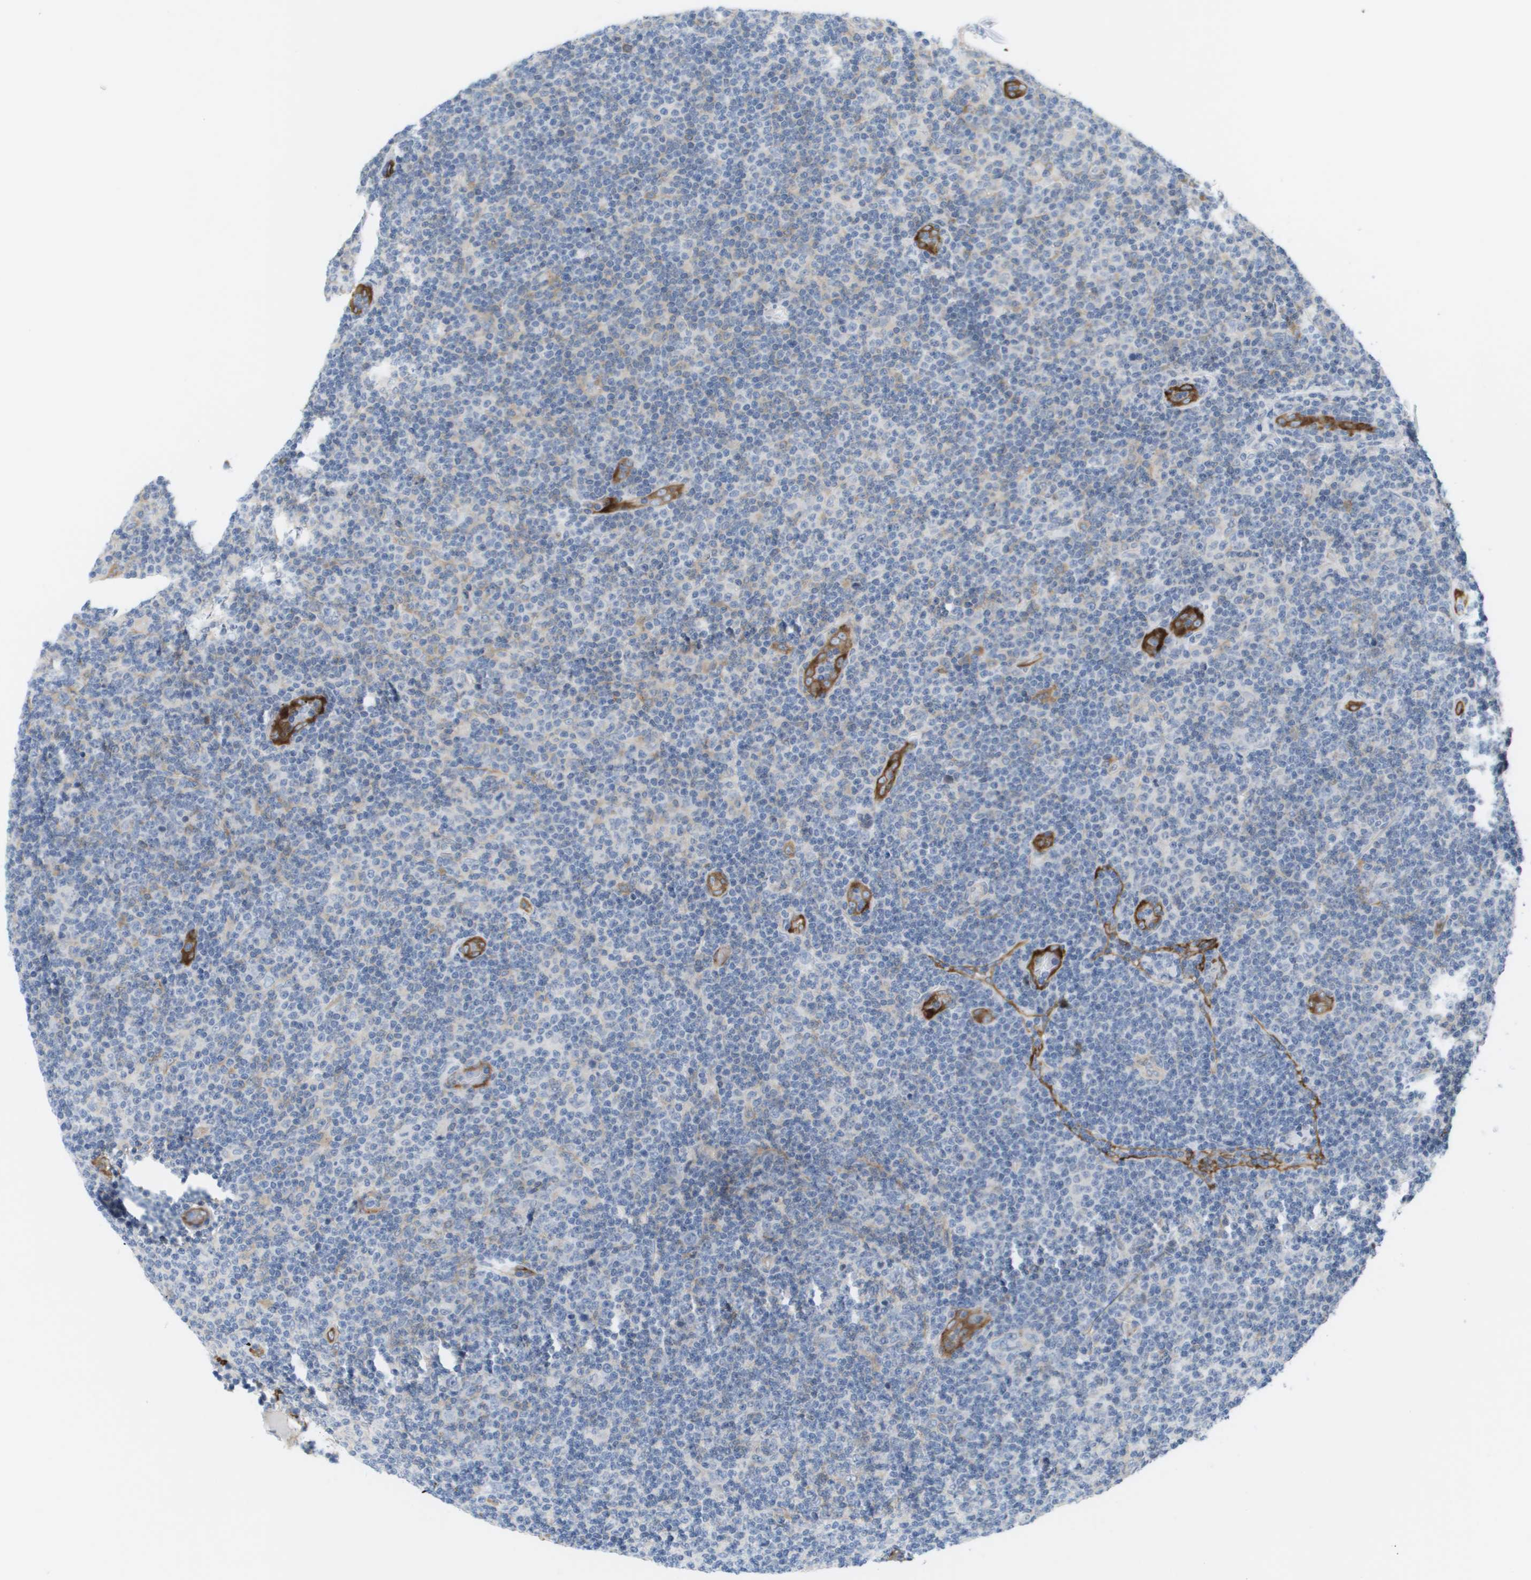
{"staining": {"intensity": "negative", "quantity": "none", "location": "none"}, "tissue": "lymphoma", "cell_type": "Tumor cells", "image_type": "cancer", "snomed": [{"axis": "morphology", "description": "Malignant lymphoma, non-Hodgkin's type, Low grade"}, {"axis": "topography", "description": "Lymph node"}], "caption": "Tumor cells are negative for protein expression in human low-grade malignant lymphoma, non-Hodgkin's type. (IHC, brightfield microscopy, high magnification).", "gene": "MARCHF8", "patient": {"sex": "male", "age": 83}}